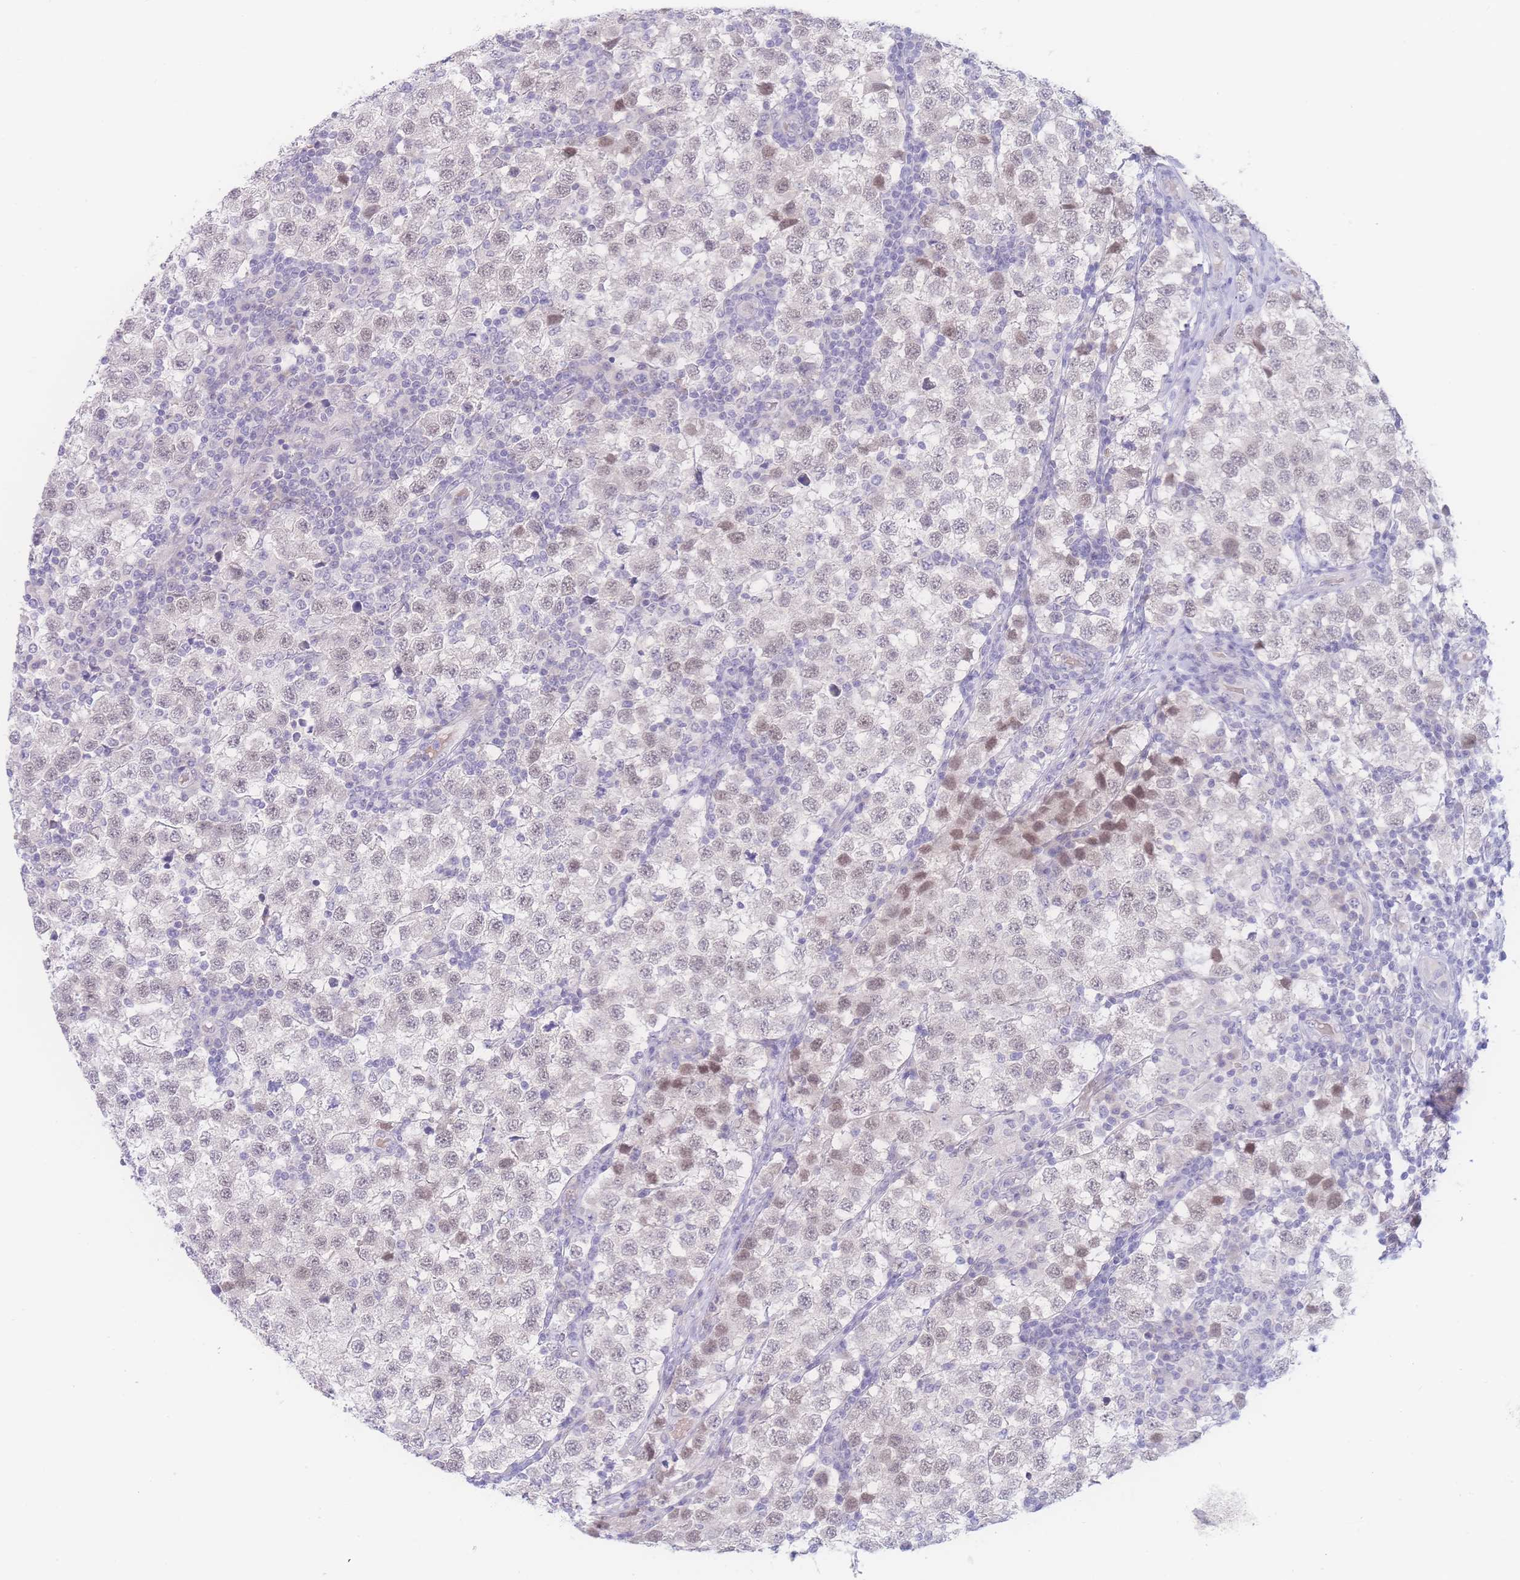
{"staining": {"intensity": "moderate", "quantity": "<25%", "location": "nuclear"}, "tissue": "testis cancer", "cell_type": "Tumor cells", "image_type": "cancer", "snomed": [{"axis": "morphology", "description": "Seminoma, NOS"}, {"axis": "topography", "description": "Testis"}], "caption": "Immunohistochemical staining of human testis seminoma reveals low levels of moderate nuclear protein positivity in about <25% of tumor cells. The protein is stained brown, and the nuclei are stained in blue (DAB (3,3'-diaminobenzidine) IHC with brightfield microscopy, high magnification).", "gene": "PRSS22", "patient": {"sex": "male", "age": 34}}